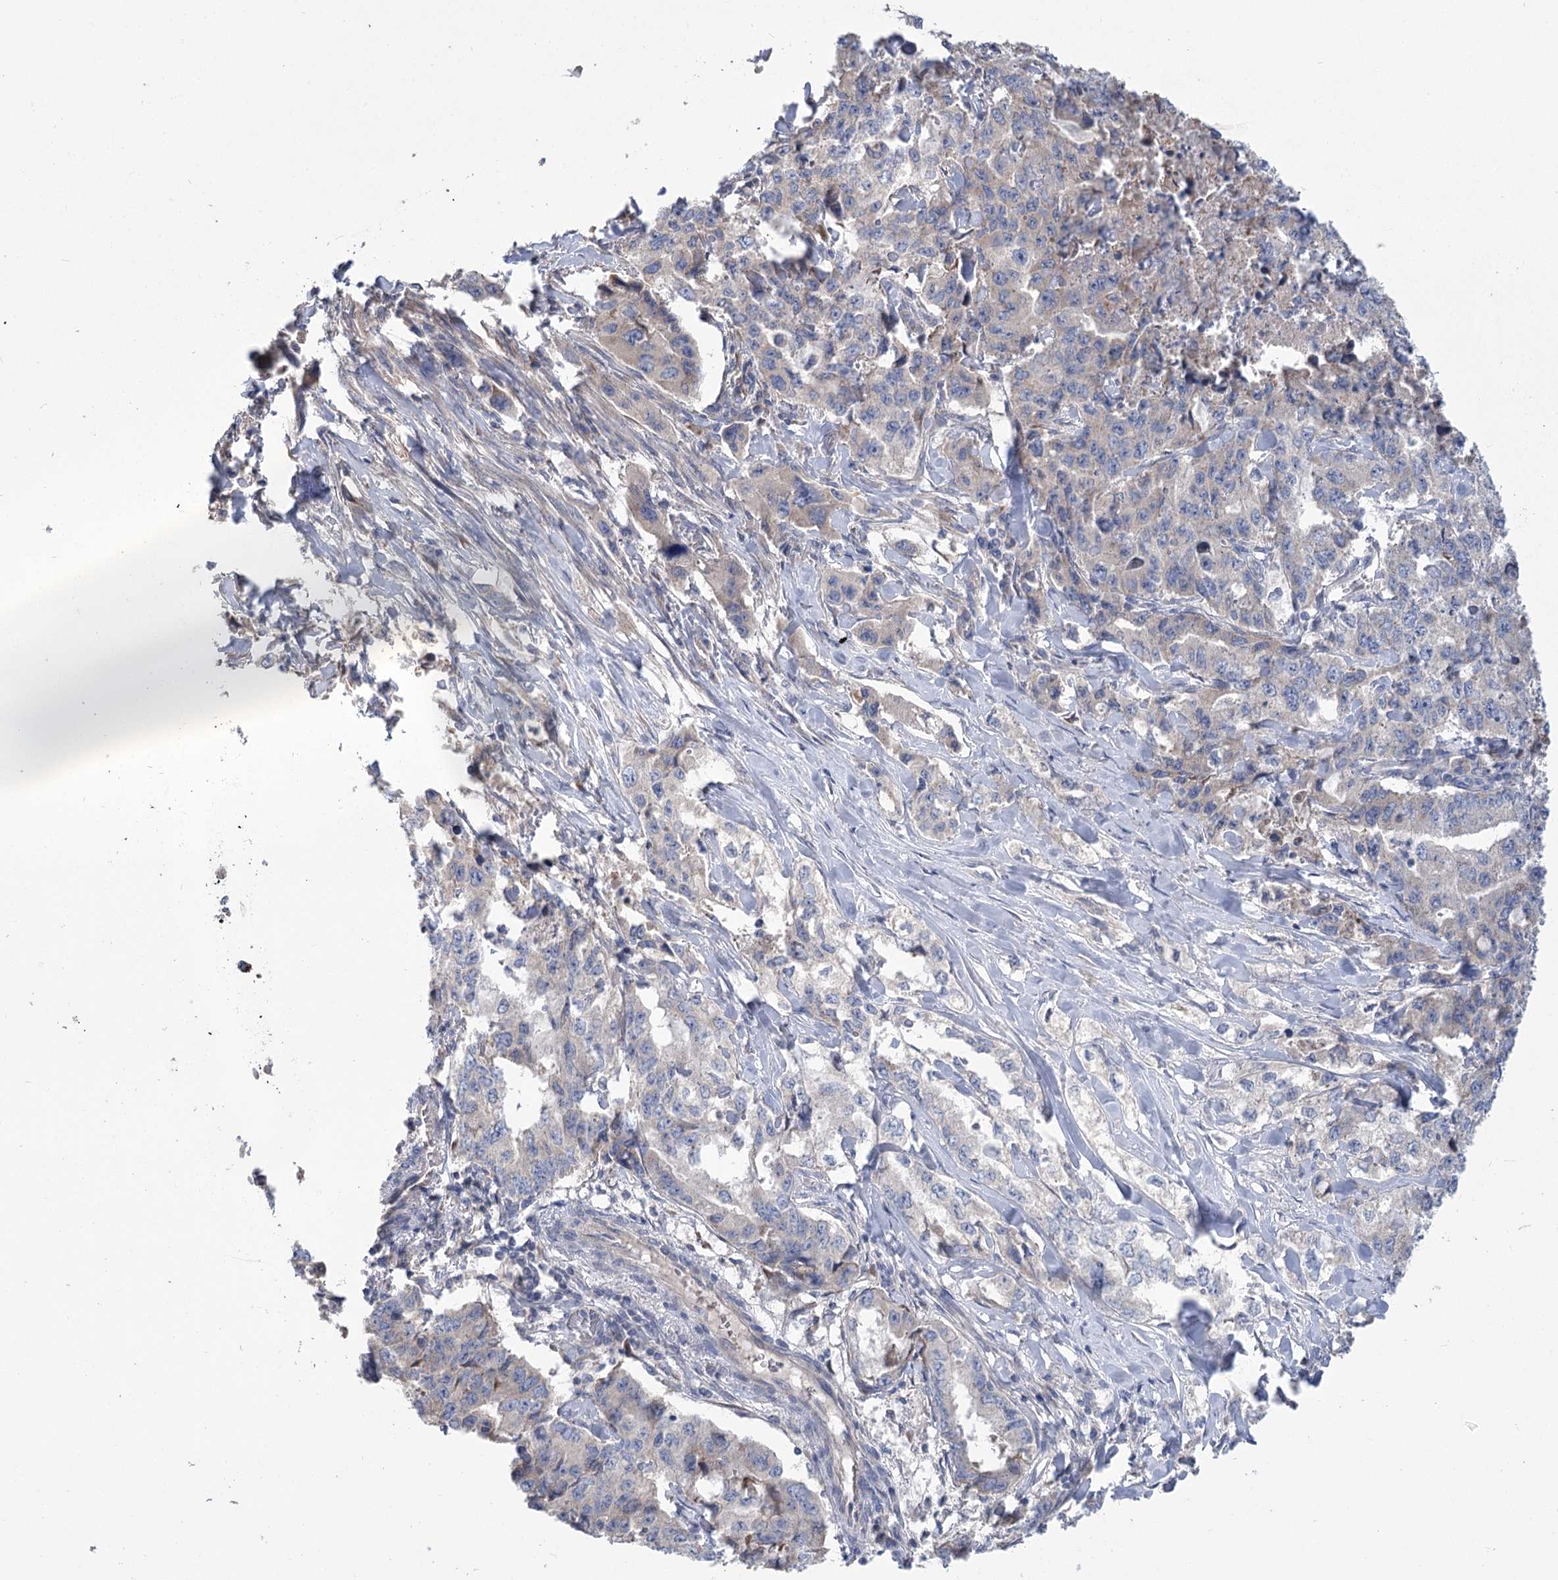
{"staining": {"intensity": "negative", "quantity": "none", "location": "none"}, "tissue": "lung cancer", "cell_type": "Tumor cells", "image_type": "cancer", "snomed": [{"axis": "morphology", "description": "Adenocarcinoma, NOS"}, {"axis": "topography", "description": "Lung"}], "caption": "Protein analysis of lung cancer shows no significant expression in tumor cells.", "gene": "PBLD", "patient": {"sex": "female", "age": 51}}